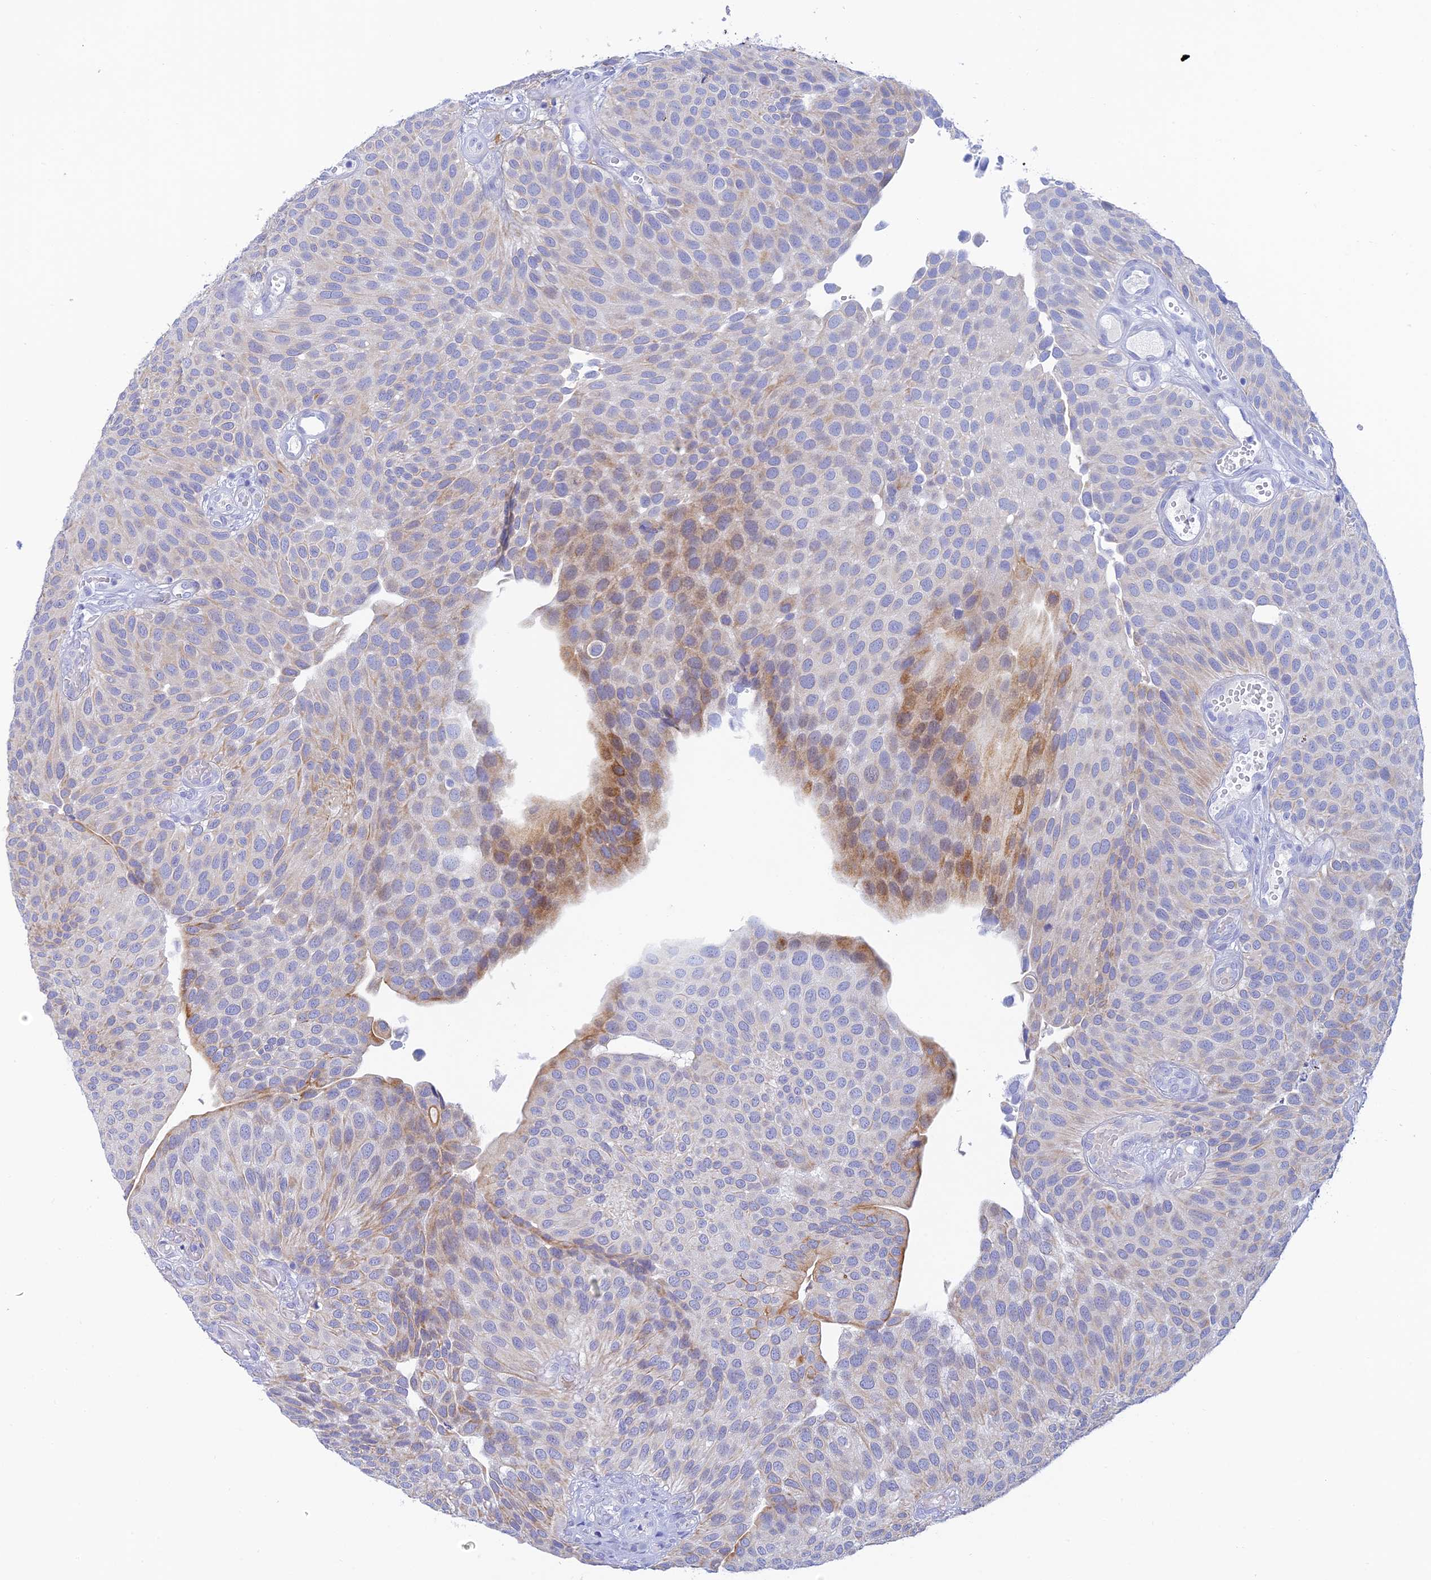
{"staining": {"intensity": "moderate", "quantity": "<25%", "location": "cytoplasmic/membranous"}, "tissue": "urothelial cancer", "cell_type": "Tumor cells", "image_type": "cancer", "snomed": [{"axis": "morphology", "description": "Urothelial carcinoma, Low grade"}, {"axis": "topography", "description": "Urinary bladder"}], "caption": "Immunohistochemistry (DAB (3,3'-diaminobenzidine)) staining of human low-grade urothelial carcinoma exhibits moderate cytoplasmic/membranous protein expression in about <25% of tumor cells. (Brightfield microscopy of DAB IHC at high magnification).", "gene": "CEP152", "patient": {"sex": "male", "age": 89}}